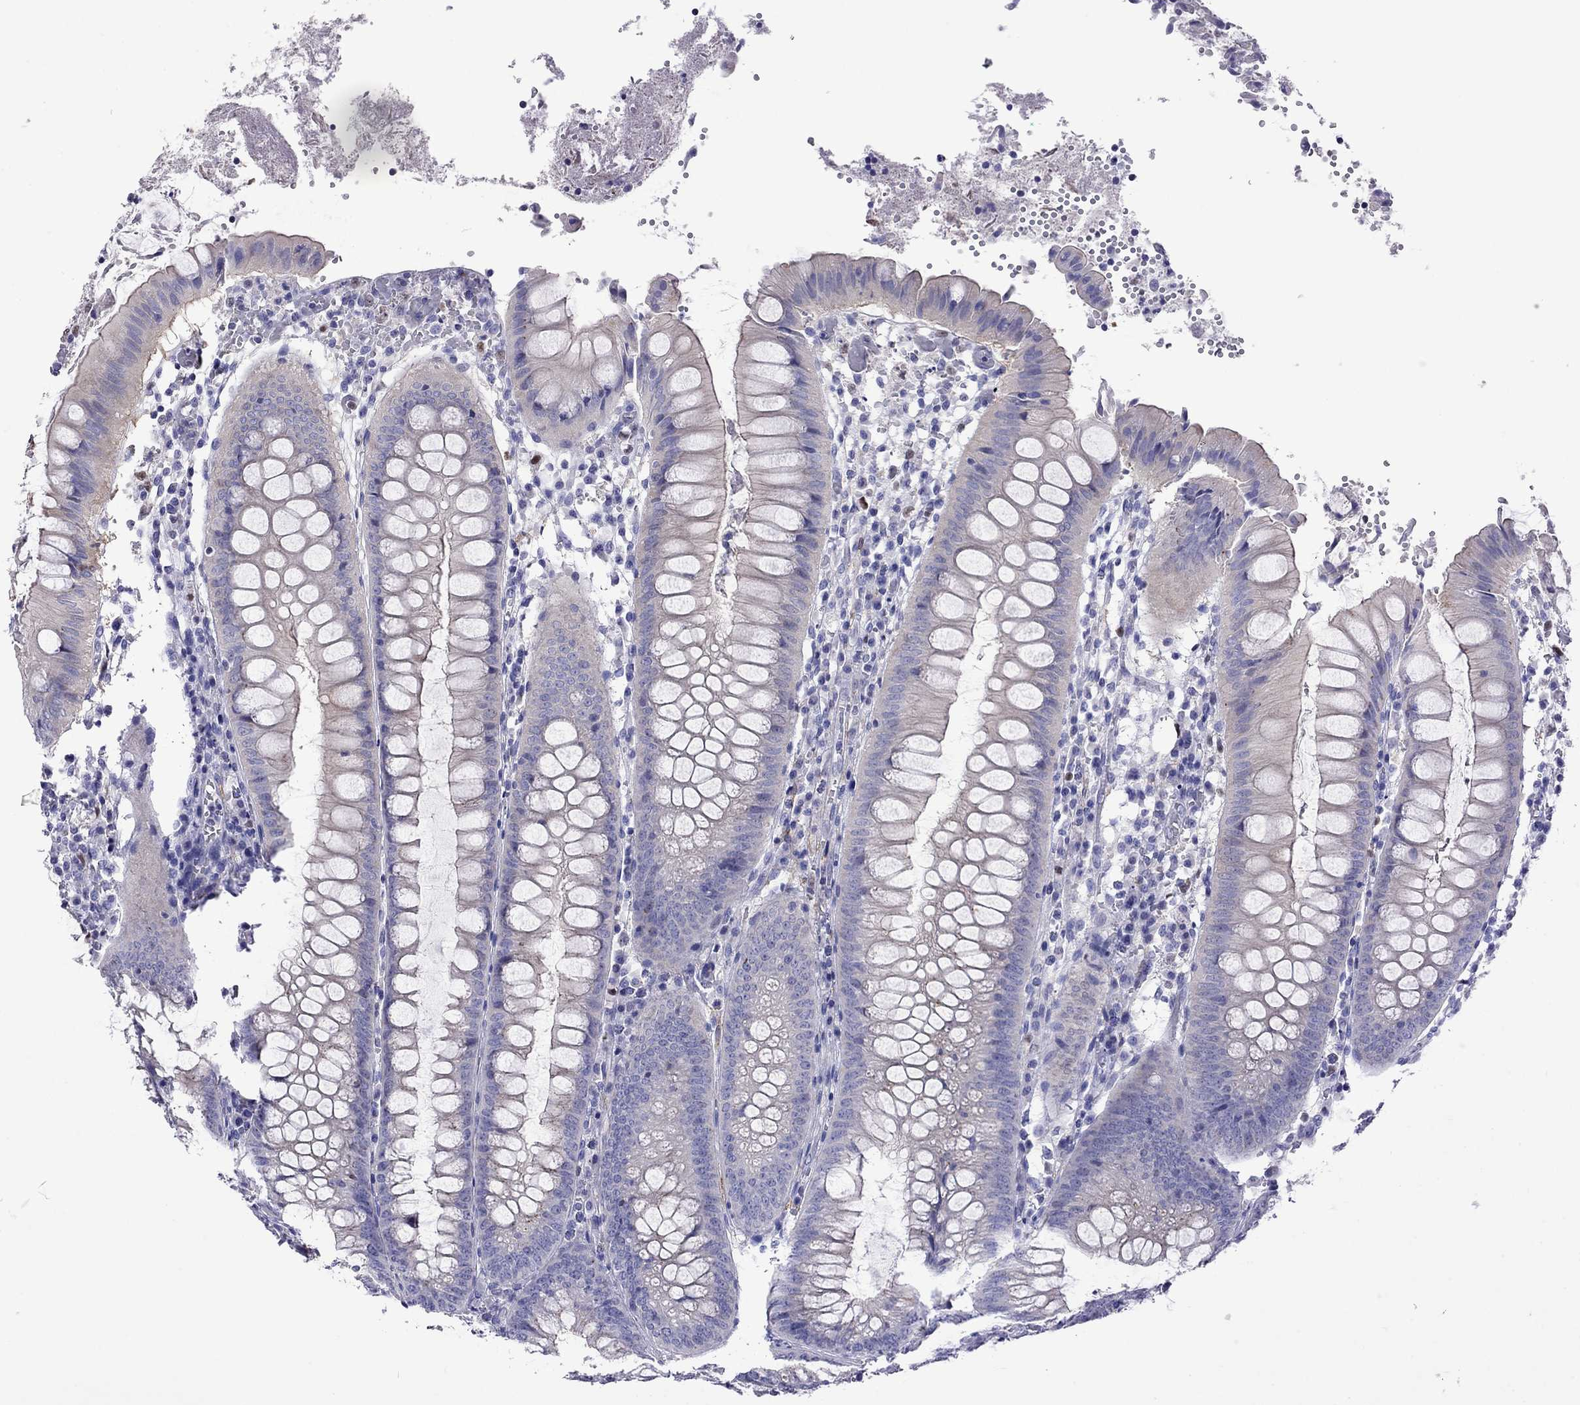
{"staining": {"intensity": "negative", "quantity": "none", "location": "none"}, "tissue": "appendix", "cell_type": "Glandular cells", "image_type": "normal", "snomed": [{"axis": "morphology", "description": "Normal tissue, NOS"}, {"axis": "morphology", "description": "Inflammation, NOS"}, {"axis": "topography", "description": "Appendix"}], "caption": "DAB (3,3'-diaminobenzidine) immunohistochemical staining of benign appendix exhibits no significant expression in glandular cells. Nuclei are stained in blue.", "gene": "MPZ", "patient": {"sex": "male", "age": 16}}